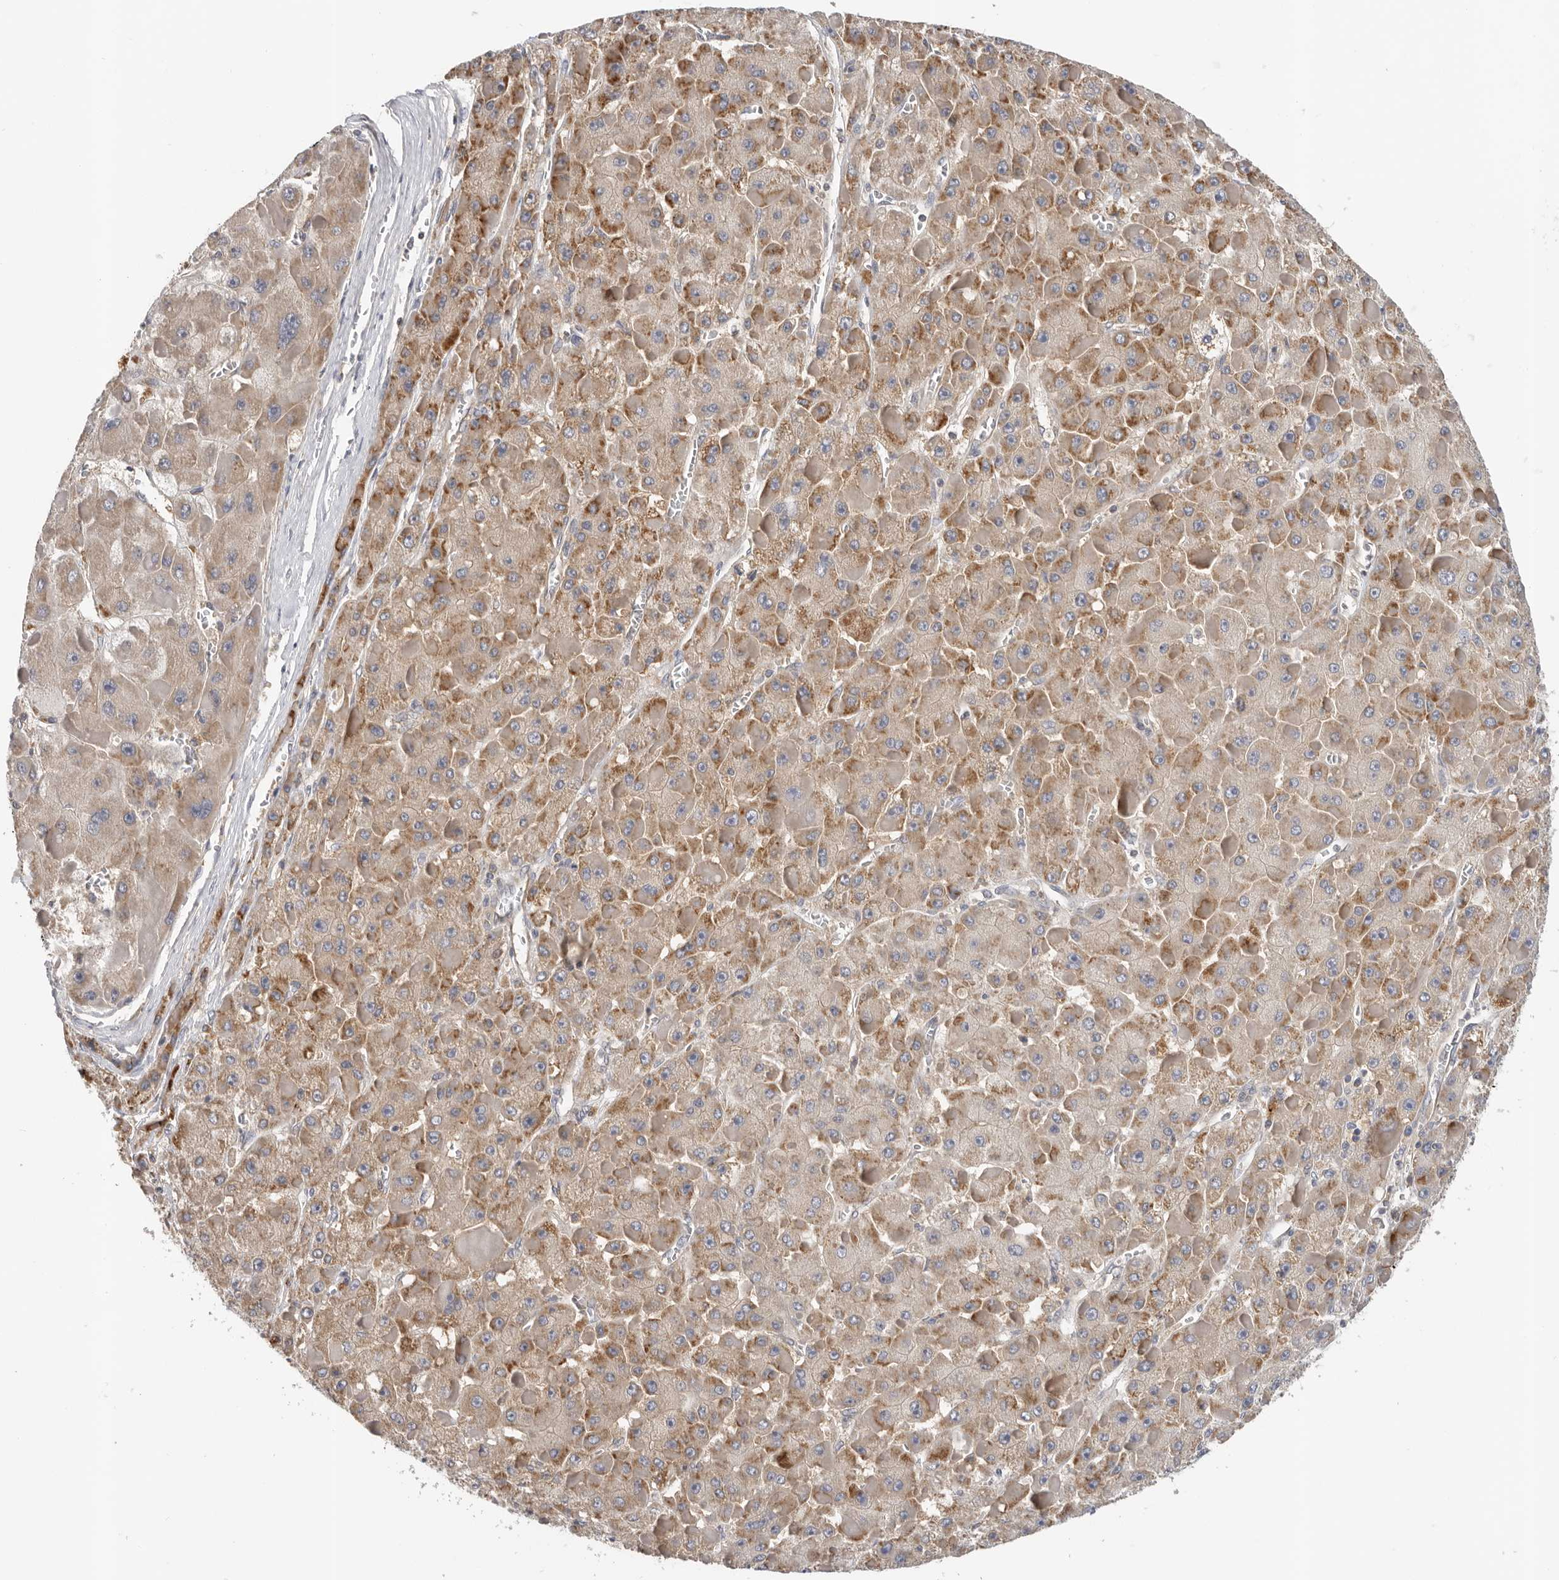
{"staining": {"intensity": "moderate", "quantity": "25%-75%", "location": "cytoplasmic/membranous"}, "tissue": "liver cancer", "cell_type": "Tumor cells", "image_type": "cancer", "snomed": [{"axis": "morphology", "description": "Carcinoma, Hepatocellular, NOS"}, {"axis": "topography", "description": "Liver"}], "caption": "A brown stain shows moderate cytoplasmic/membranous positivity of a protein in liver cancer (hepatocellular carcinoma) tumor cells.", "gene": "PPP1R42", "patient": {"sex": "female", "age": 73}}